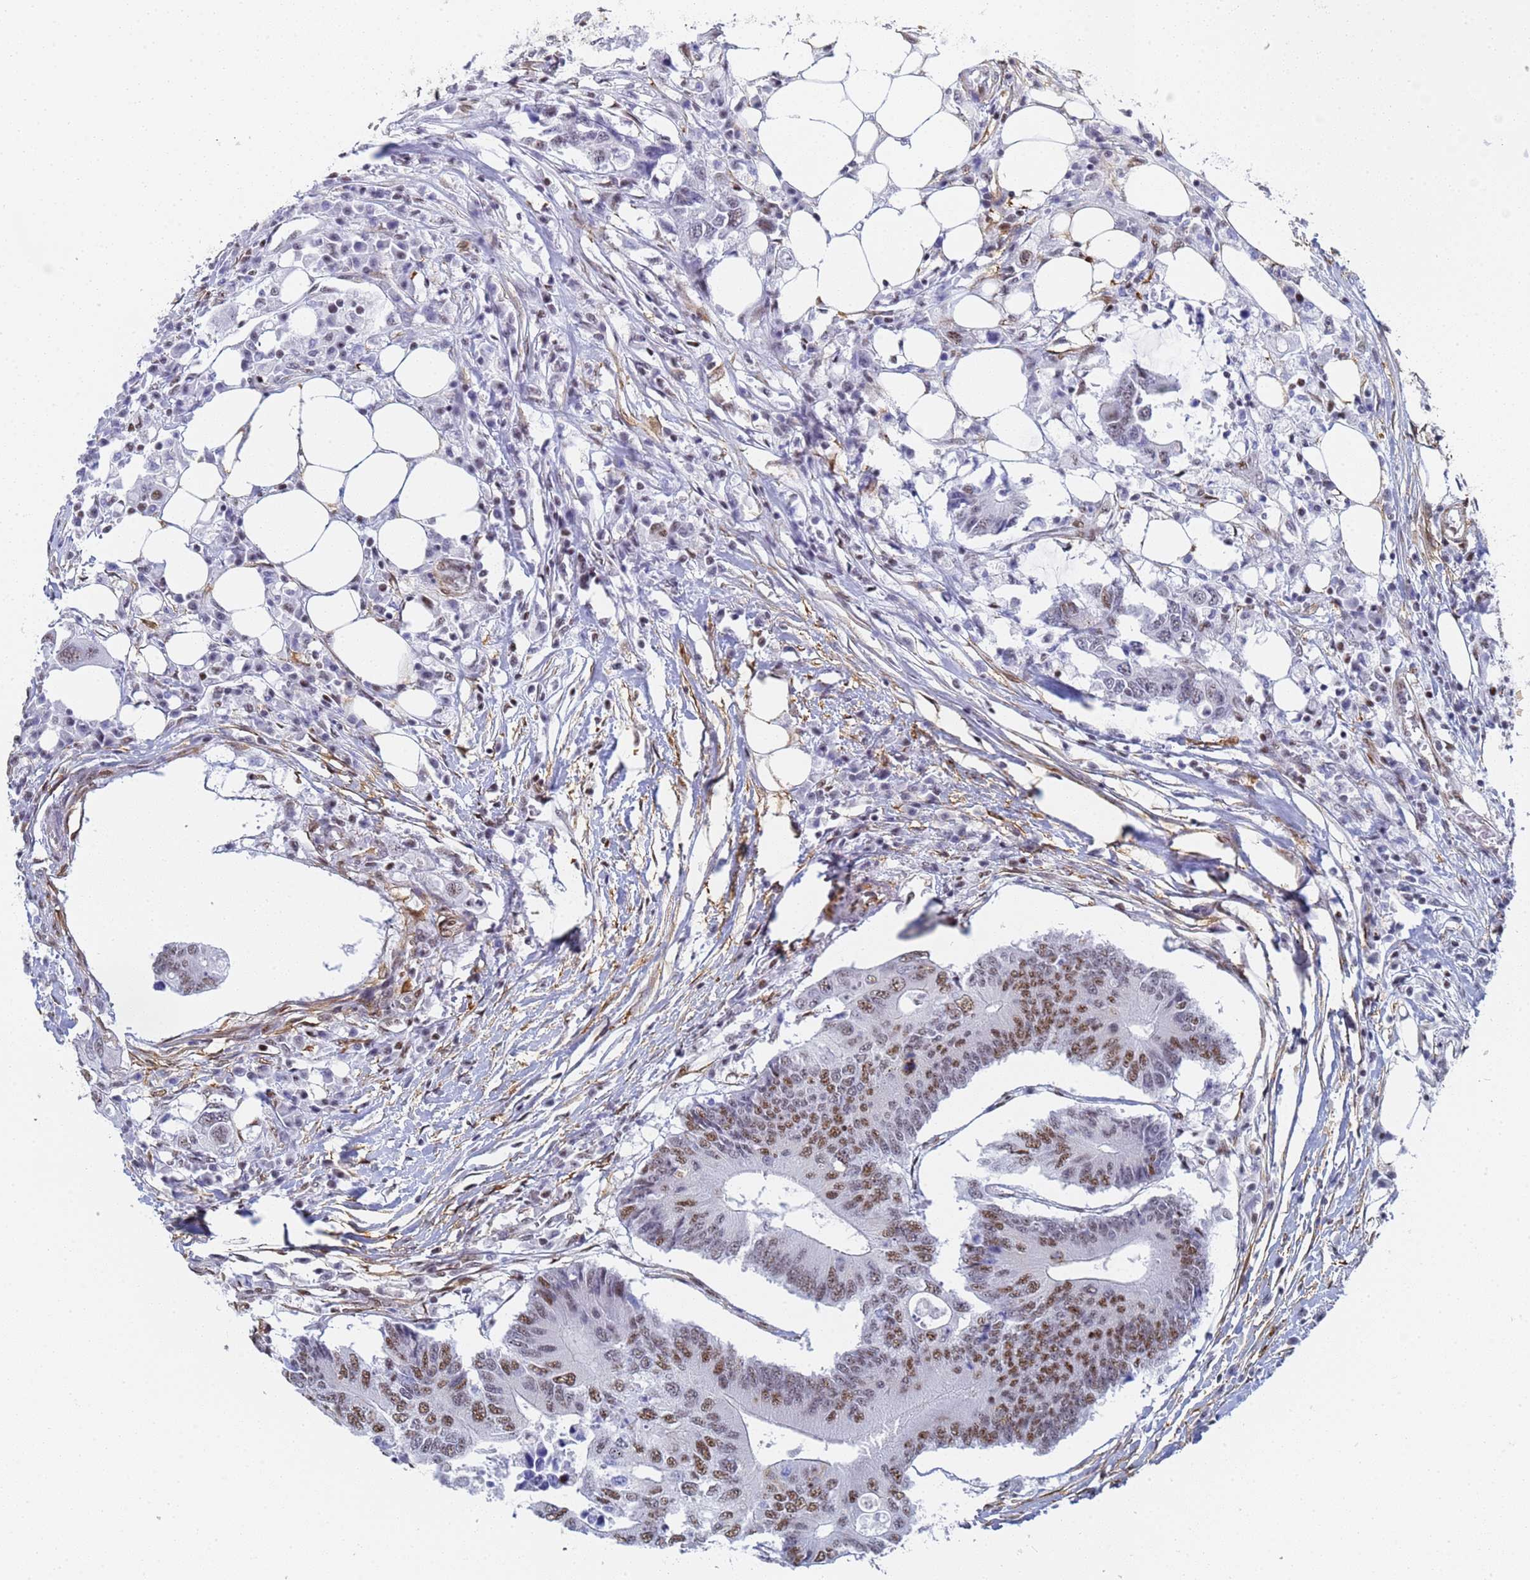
{"staining": {"intensity": "moderate", "quantity": "25%-75%", "location": "nuclear"}, "tissue": "colorectal cancer", "cell_type": "Tumor cells", "image_type": "cancer", "snomed": [{"axis": "morphology", "description": "Adenocarcinoma, NOS"}, {"axis": "topography", "description": "Colon"}], "caption": "Immunohistochemistry of human colorectal cancer displays medium levels of moderate nuclear positivity in about 25%-75% of tumor cells.", "gene": "PRRT4", "patient": {"sex": "male", "age": 71}}